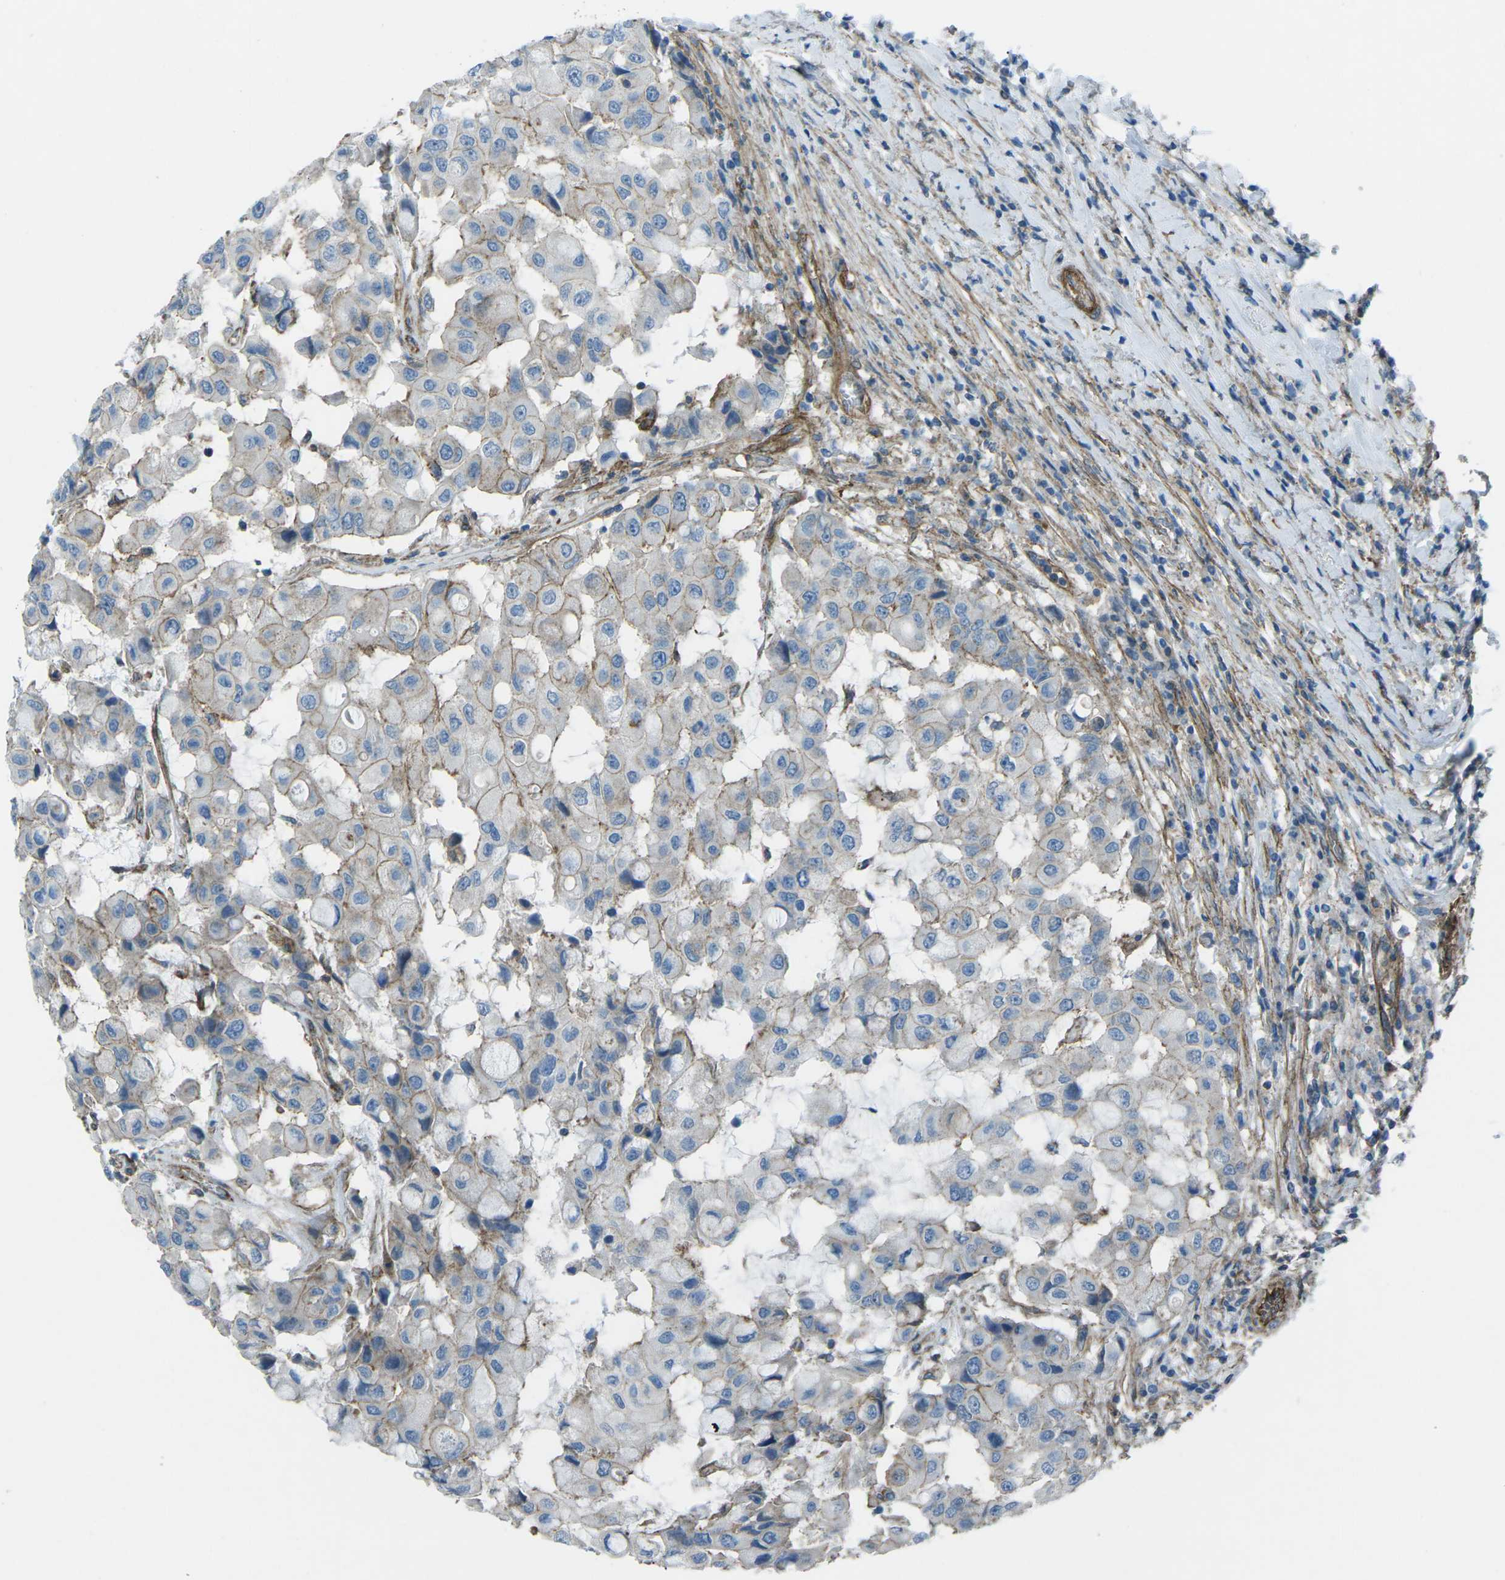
{"staining": {"intensity": "weak", "quantity": "<25%", "location": "cytoplasmic/membranous"}, "tissue": "breast cancer", "cell_type": "Tumor cells", "image_type": "cancer", "snomed": [{"axis": "morphology", "description": "Duct carcinoma"}, {"axis": "topography", "description": "Breast"}], "caption": "The micrograph shows no staining of tumor cells in breast cancer.", "gene": "UTRN", "patient": {"sex": "female", "age": 27}}